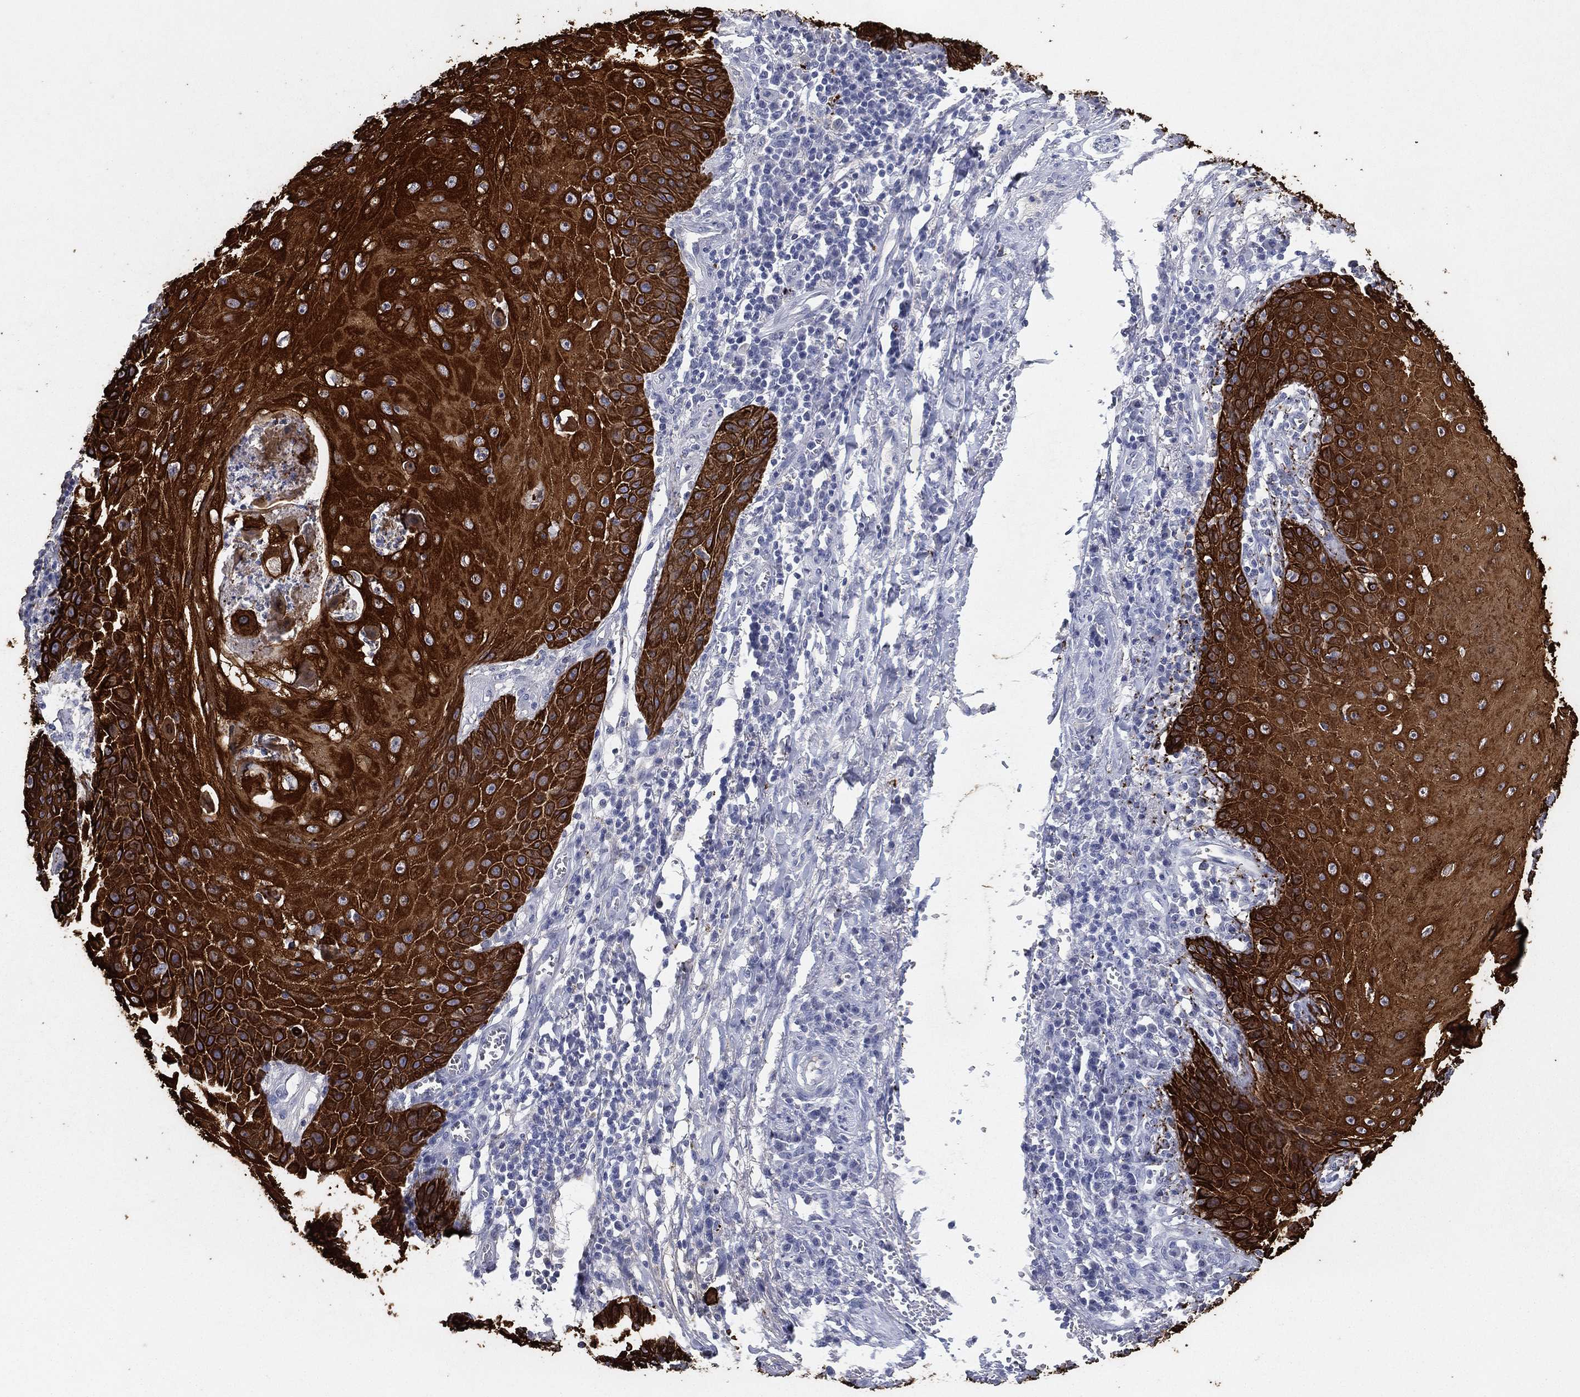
{"staining": {"intensity": "strong", "quantity": ">75%", "location": "cytoplasmic/membranous"}, "tissue": "skin cancer", "cell_type": "Tumor cells", "image_type": "cancer", "snomed": [{"axis": "morphology", "description": "Squamous cell carcinoma, NOS"}, {"axis": "topography", "description": "Skin"}], "caption": "Squamous cell carcinoma (skin) was stained to show a protein in brown. There is high levels of strong cytoplasmic/membranous expression in about >75% of tumor cells. Ihc stains the protein in brown and the nuclei are stained blue.", "gene": "KRT7", "patient": {"sex": "male", "age": 70}}